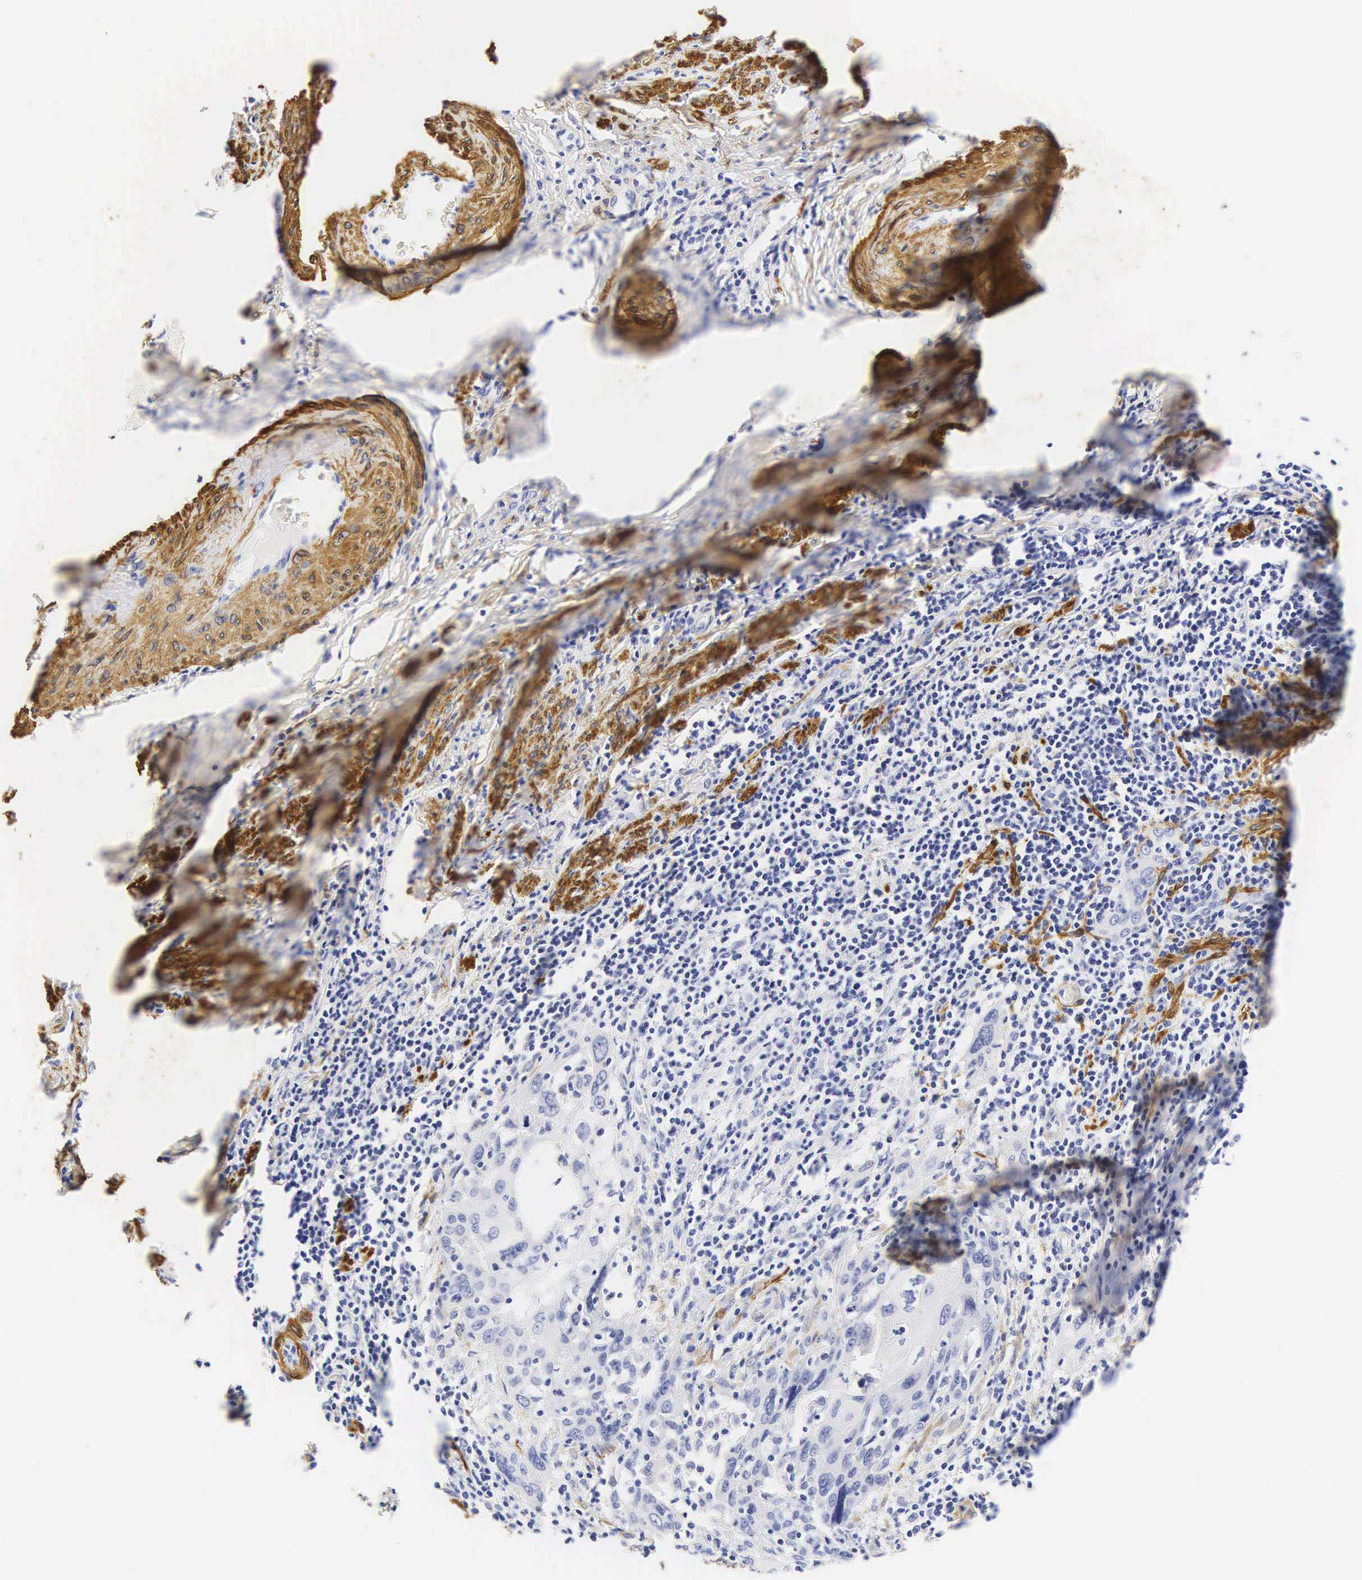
{"staining": {"intensity": "weak", "quantity": "25%-75%", "location": "cytoplasmic/membranous"}, "tissue": "cervical cancer", "cell_type": "Tumor cells", "image_type": "cancer", "snomed": [{"axis": "morphology", "description": "Squamous cell carcinoma, NOS"}, {"axis": "topography", "description": "Cervix"}], "caption": "Human cervical squamous cell carcinoma stained with a protein marker exhibits weak staining in tumor cells.", "gene": "CNN1", "patient": {"sex": "female", "age": 54}}